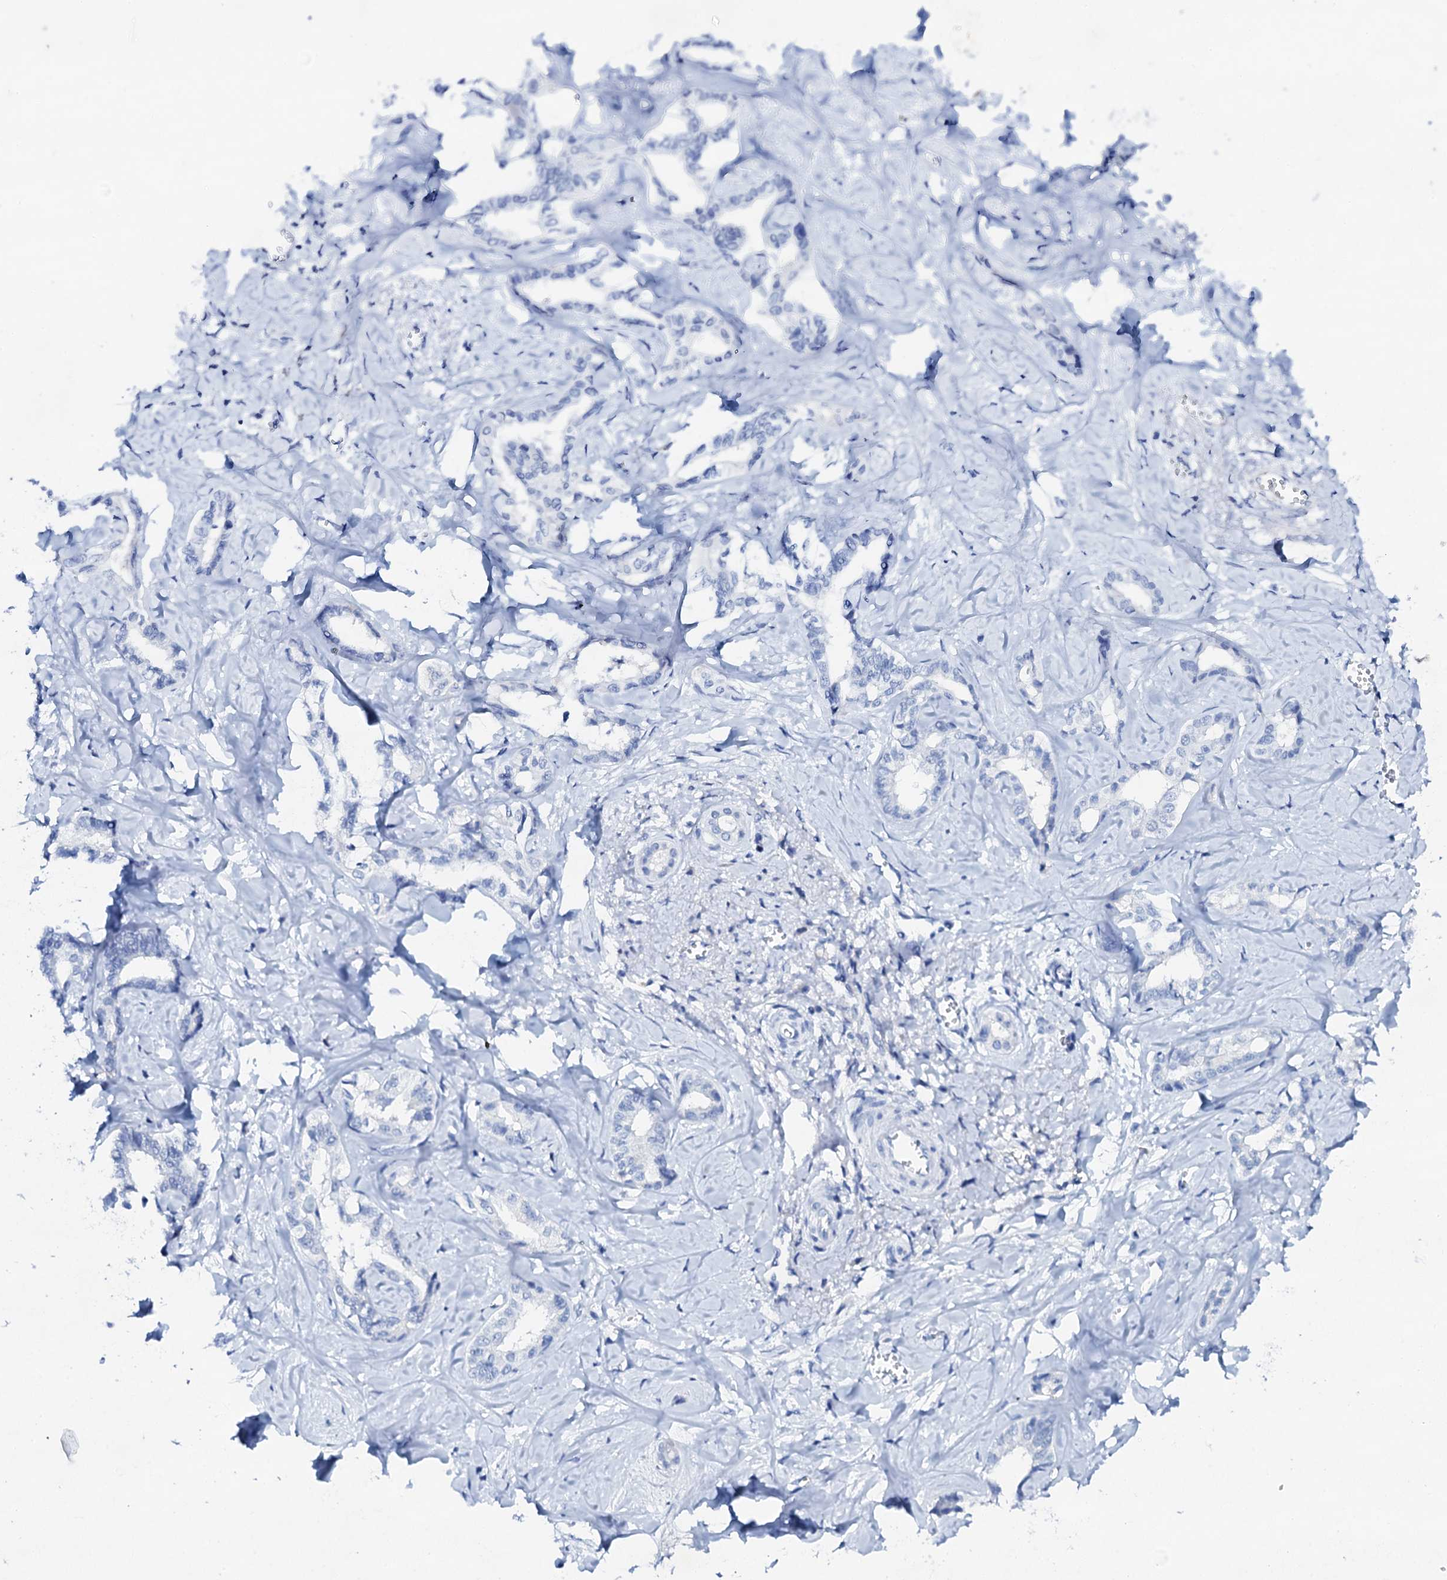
{"staining": {"intensity": "negative", "quantity": "none", "location": "none"}, "tissue": "liver cancer", "cell_type": "Tumor cells", "image_type": "cancer", "snomed": [{"axis": "morphology", "description": "Cholangiocarcinoma"}, {"axis": "topography", "description": "Liver"}], "caption": "Tumor cells show no significant protein positivity in liver cancer (cholangiocarcinoma).", "gene": "FBXL16", "patient": {"sex": "female", "age": 77}}